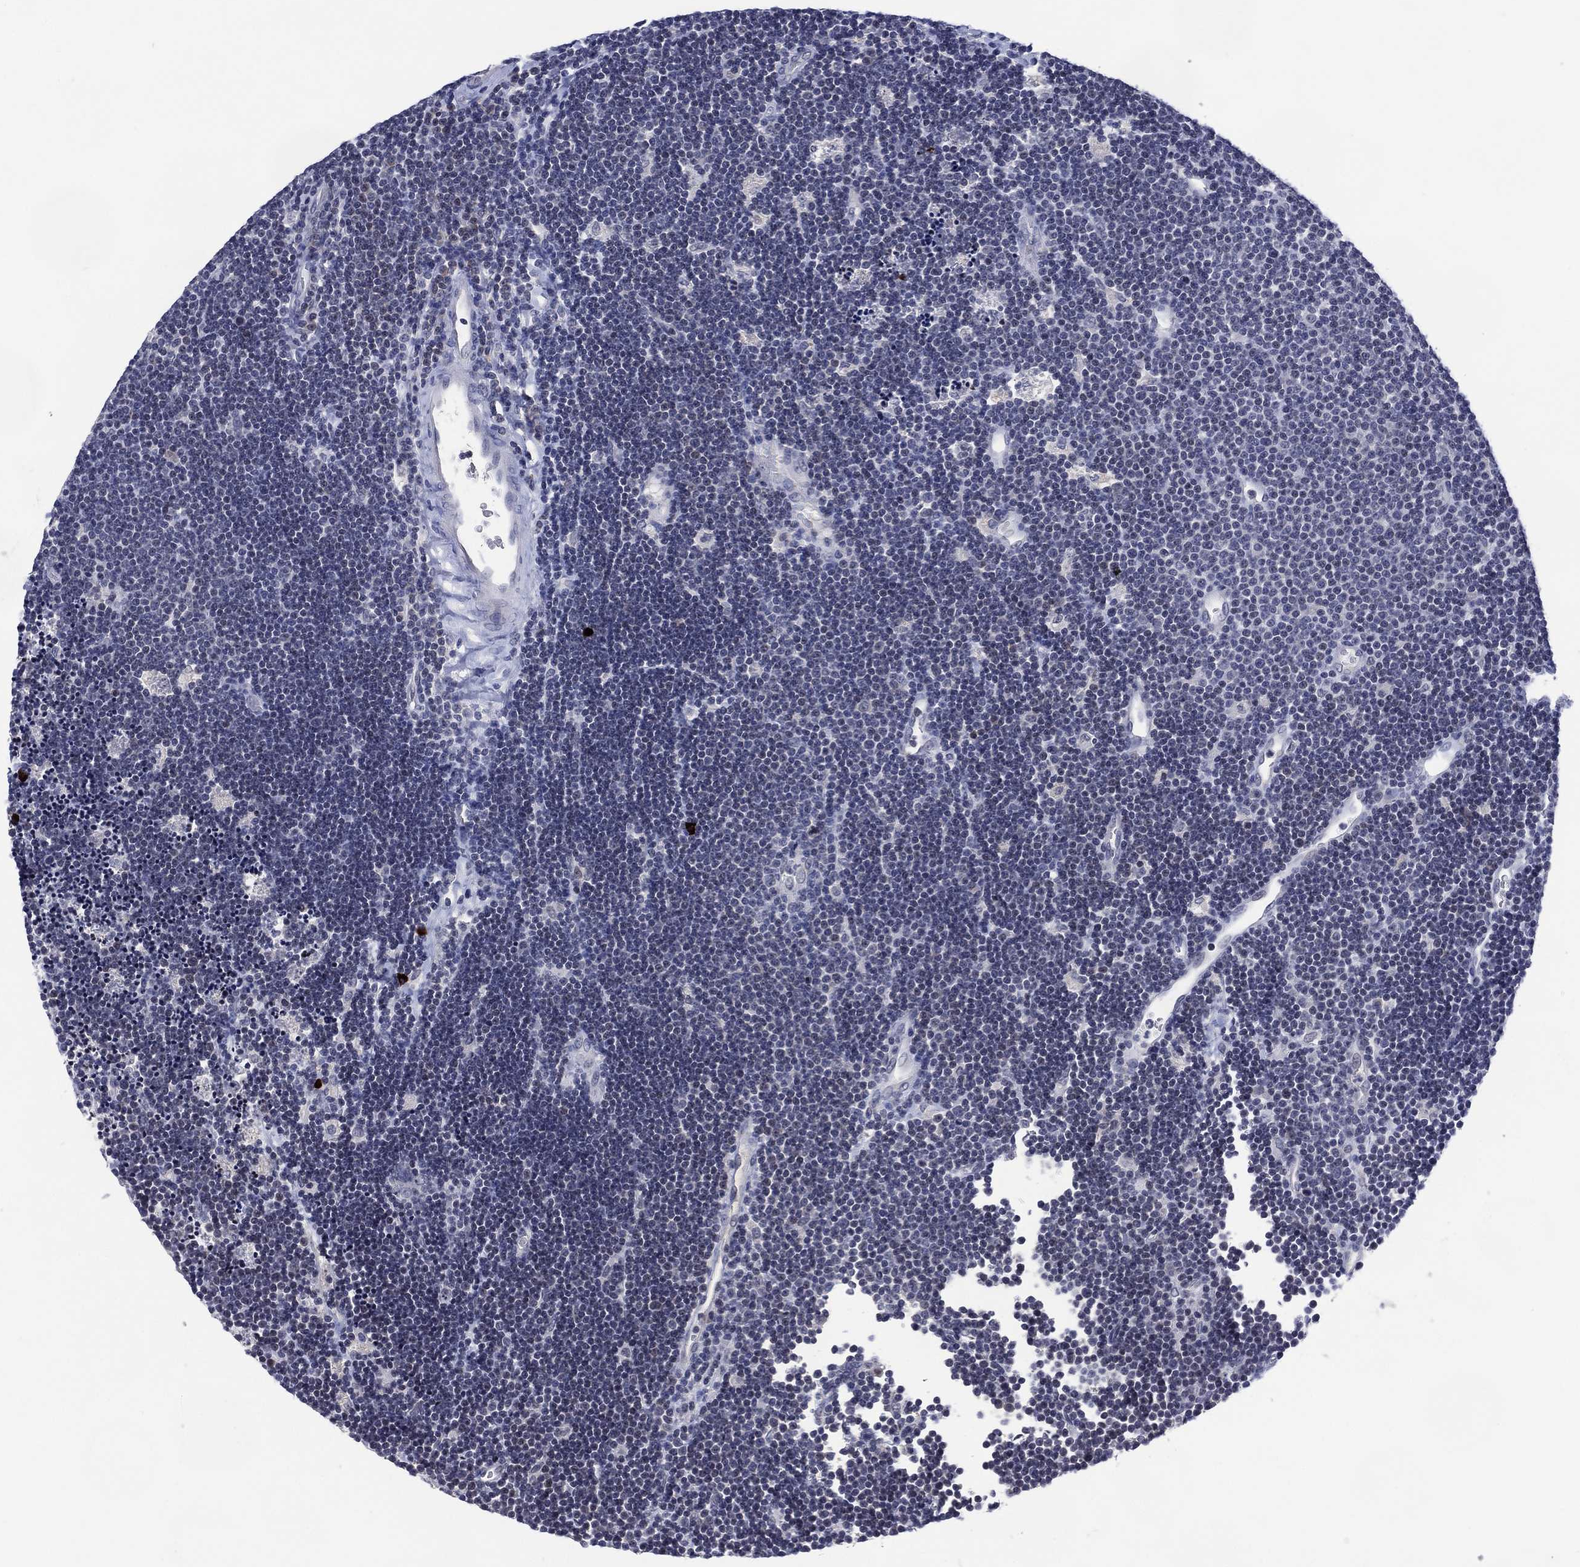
{"staining": {"intensity": "negative", "quantity": "none", "location": "none"}, "tissue": "lymphoma", "cell_type": "Tumor cells", "image_type": "cancer", "snomed": [{"axis": "morphology", "description": "Malignant lymphoma, non-Hodgkin's type, Low grade"}, {"axis": "topography", "description": "Brain"}], "caption": "Immunohistochemical staining of human low-grade malignant lymphoma, non-Hodgkin's type exhibits no significant expression in tumor cells.", "gene": "USP26", "patient": {"sex": "female", "age": 66}}